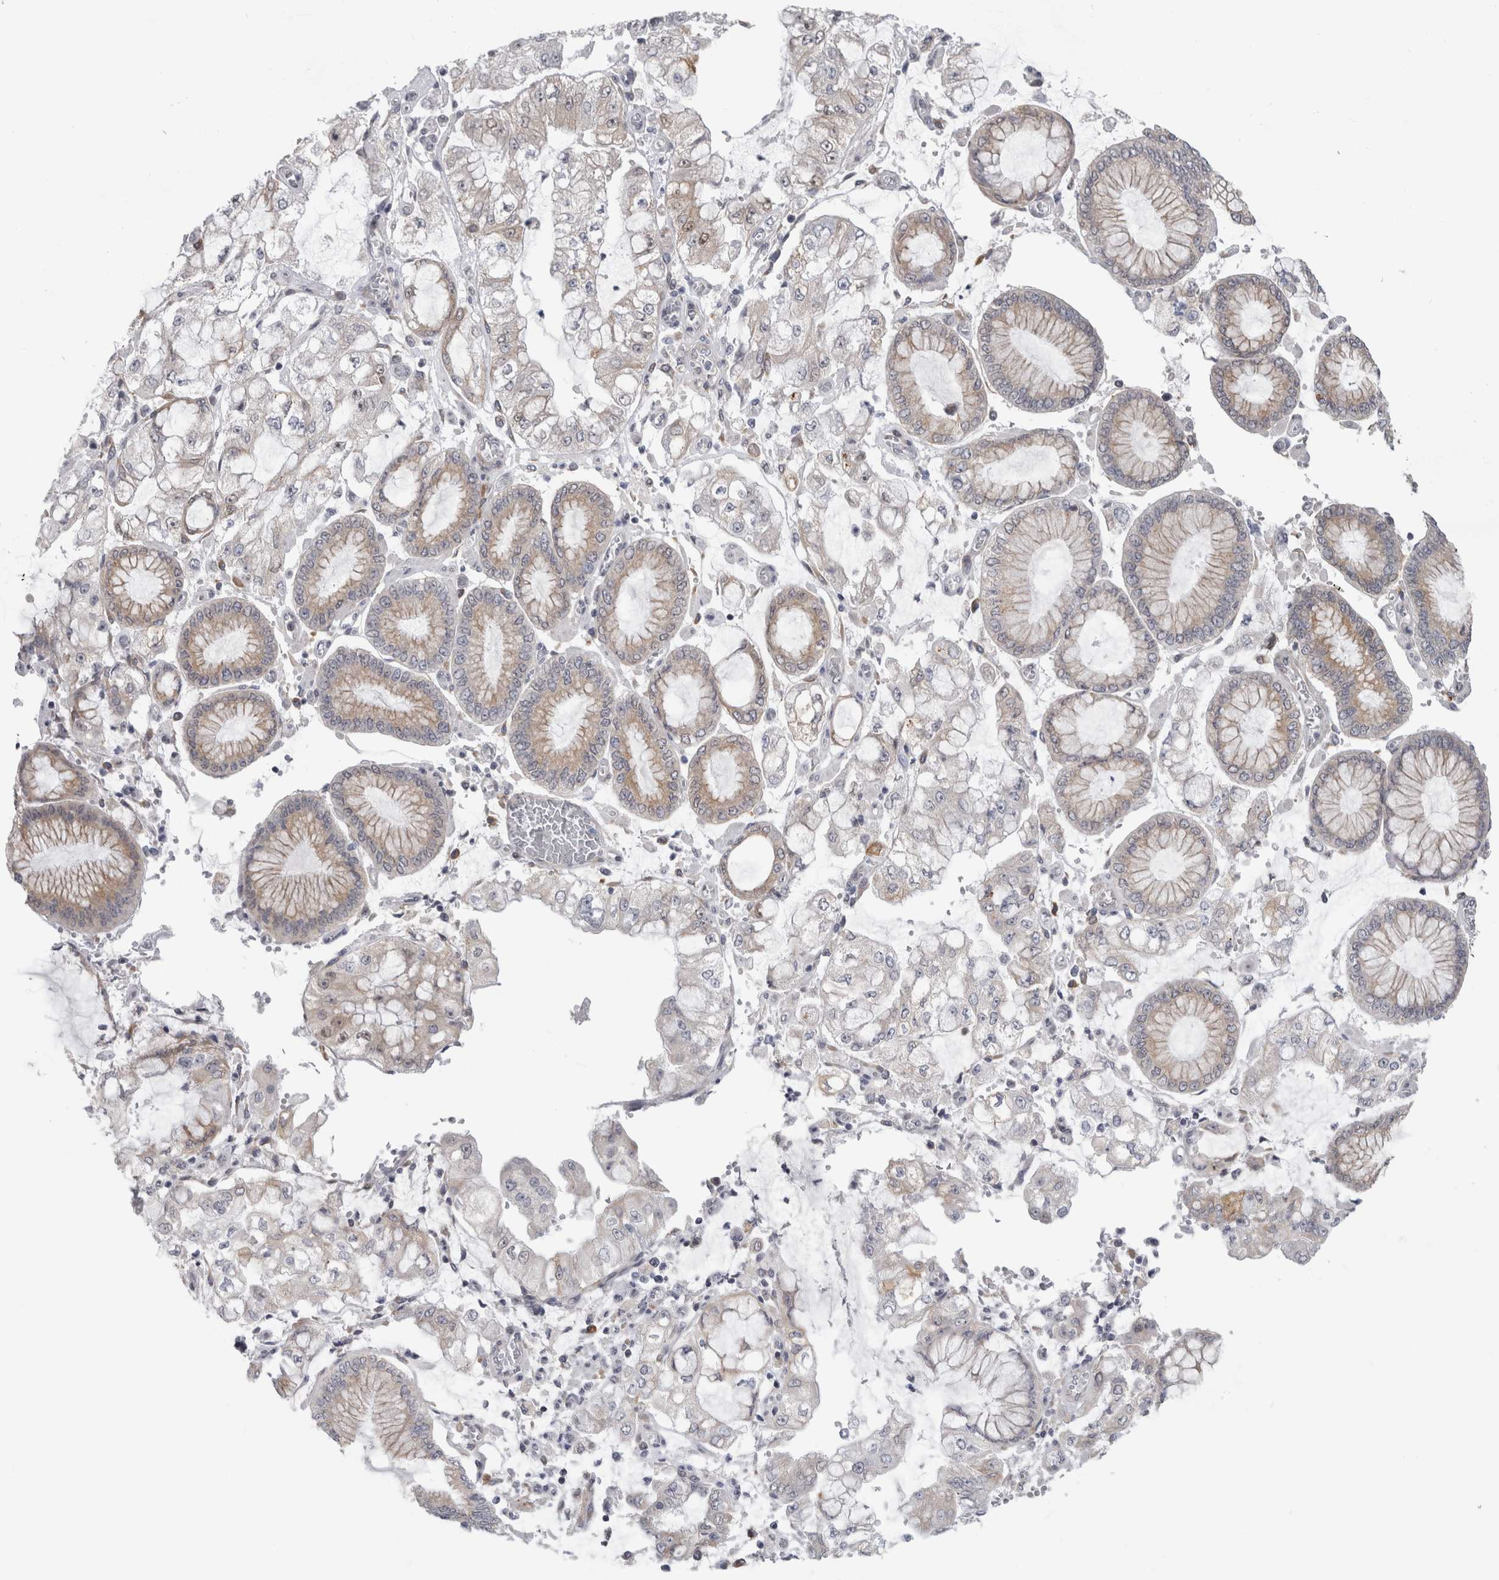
{"staining": {"intensity": "weak", "quantity": "<25%", "location": "cytoplasmic/membranous"}, "tissue": "stomach cancer", "cell_type": "Tumor cells", "image_type": "cancer", "snomed": [{"axis": "morphology", "description": "Adenocarcinoma, NOS"}, {"axis": "topography", "description": "Stomach"}], "caption": "Tumor cells show no significant staining in adenocarcinoma (stomach). (Brightfield microscopy of DAB immunohistochemistry at high magnification).", "gene": "TMEM242", "patient": {"sex": "male", "age": 76}}